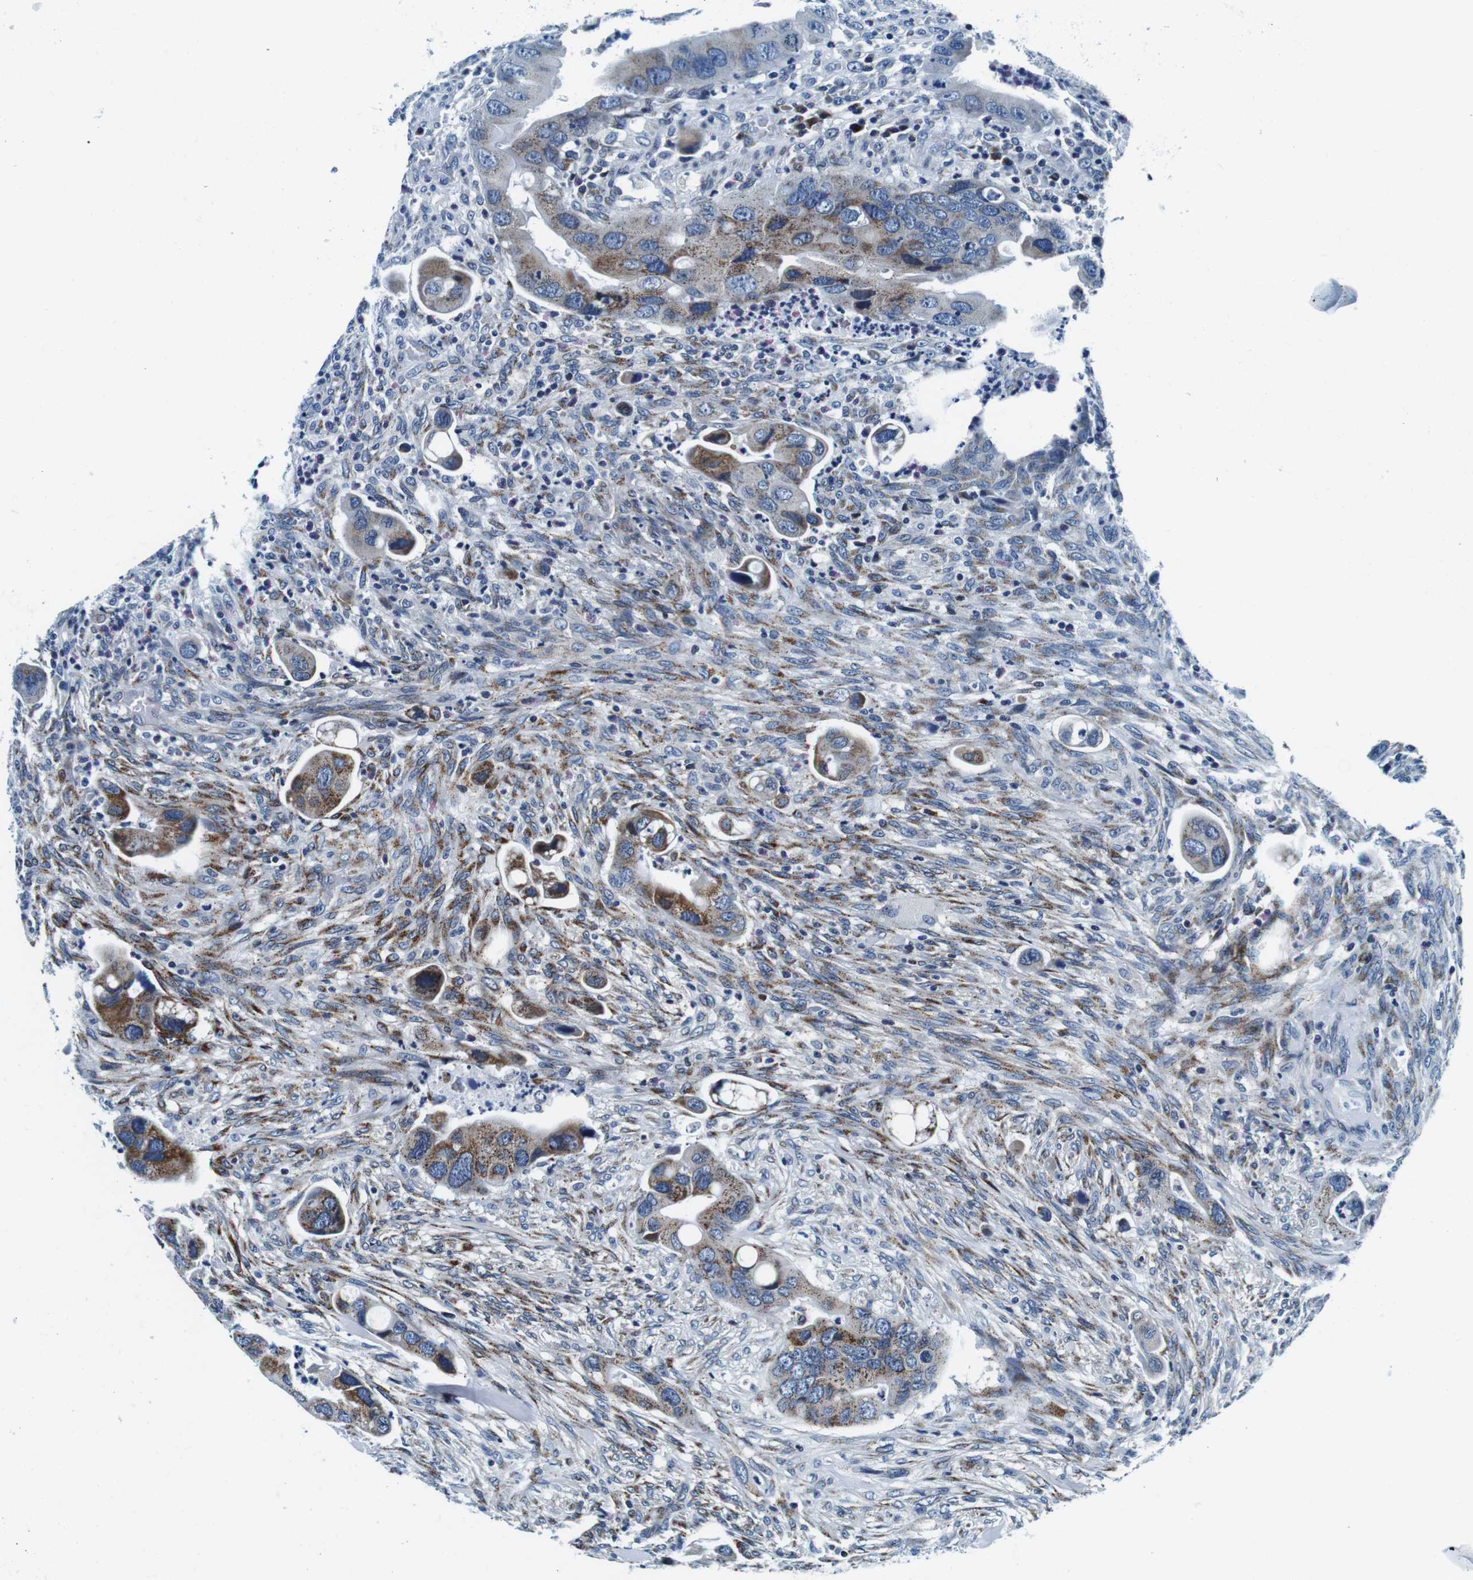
{"staining": {"intensity": "moderate", "quantity": ">75%", "location": "cytoplasmic/membranous"}, "tissue": "colorectal cancer", "cell_type": "Tumor cells", "image_type": "cancer", "snomed": [{"axis": "morphology", "description": "Adenocarcinoma, NOS"}, {"axis": "topography", "description": "Rectum"}], "caption": "Protein expression analysis of human adenocarcinoma (colorectal) reveals moderate cytoplasmic/membranous positivity in approximately >75% of tumor cells. The protein of interest is stained brown, and the nuclei are stained in blue (DAB (3,3'-diaminobenzidine) IHC with brightfield microscopy, high magnification).", "gene": "FAR2", "patient": {"sex": "female", "age": 57}}